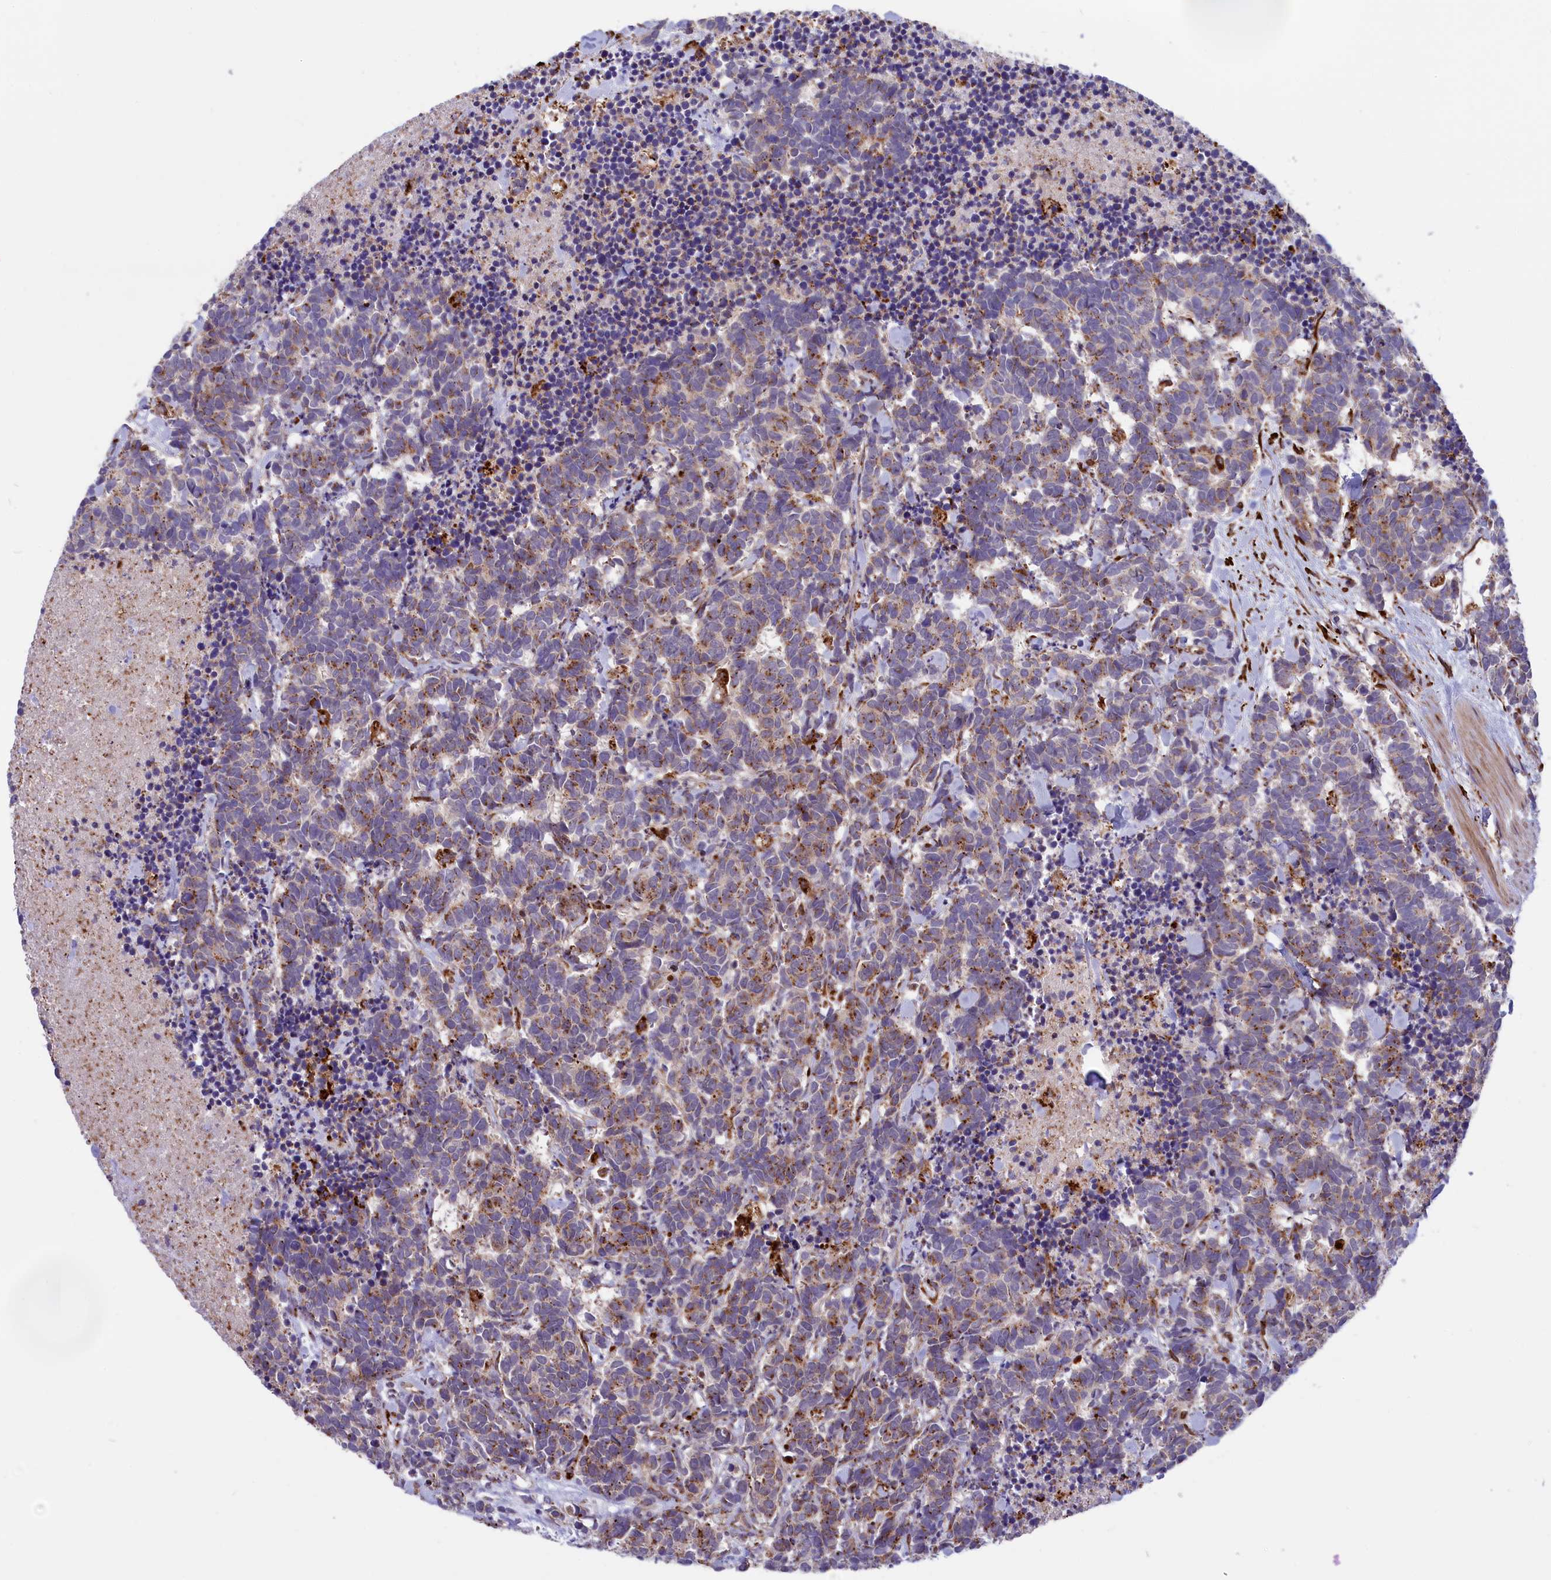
{"staining": {"intensity": "moderate", "quantity": "<25%", "location": "cytoplasmic/membranous"}, "tissue": "carcinoid", "cell_type": "Tumor cells", "image_type": "cancer", "snomed": [{"axis": "morphology", "description": "Carcinoma, NOS"}, {"axis": "morphology", "description": "Carcinoid, malignant, NOS"}, {"axis": "topography", "description": "Prostate"}], "caption": "A brown stain shows moderate cytoplasmic/membranous staining of a protein in carcinoid tumor cells.", "gene": "MAN2B1", "patient": {"sex": "male", "age": 57}}